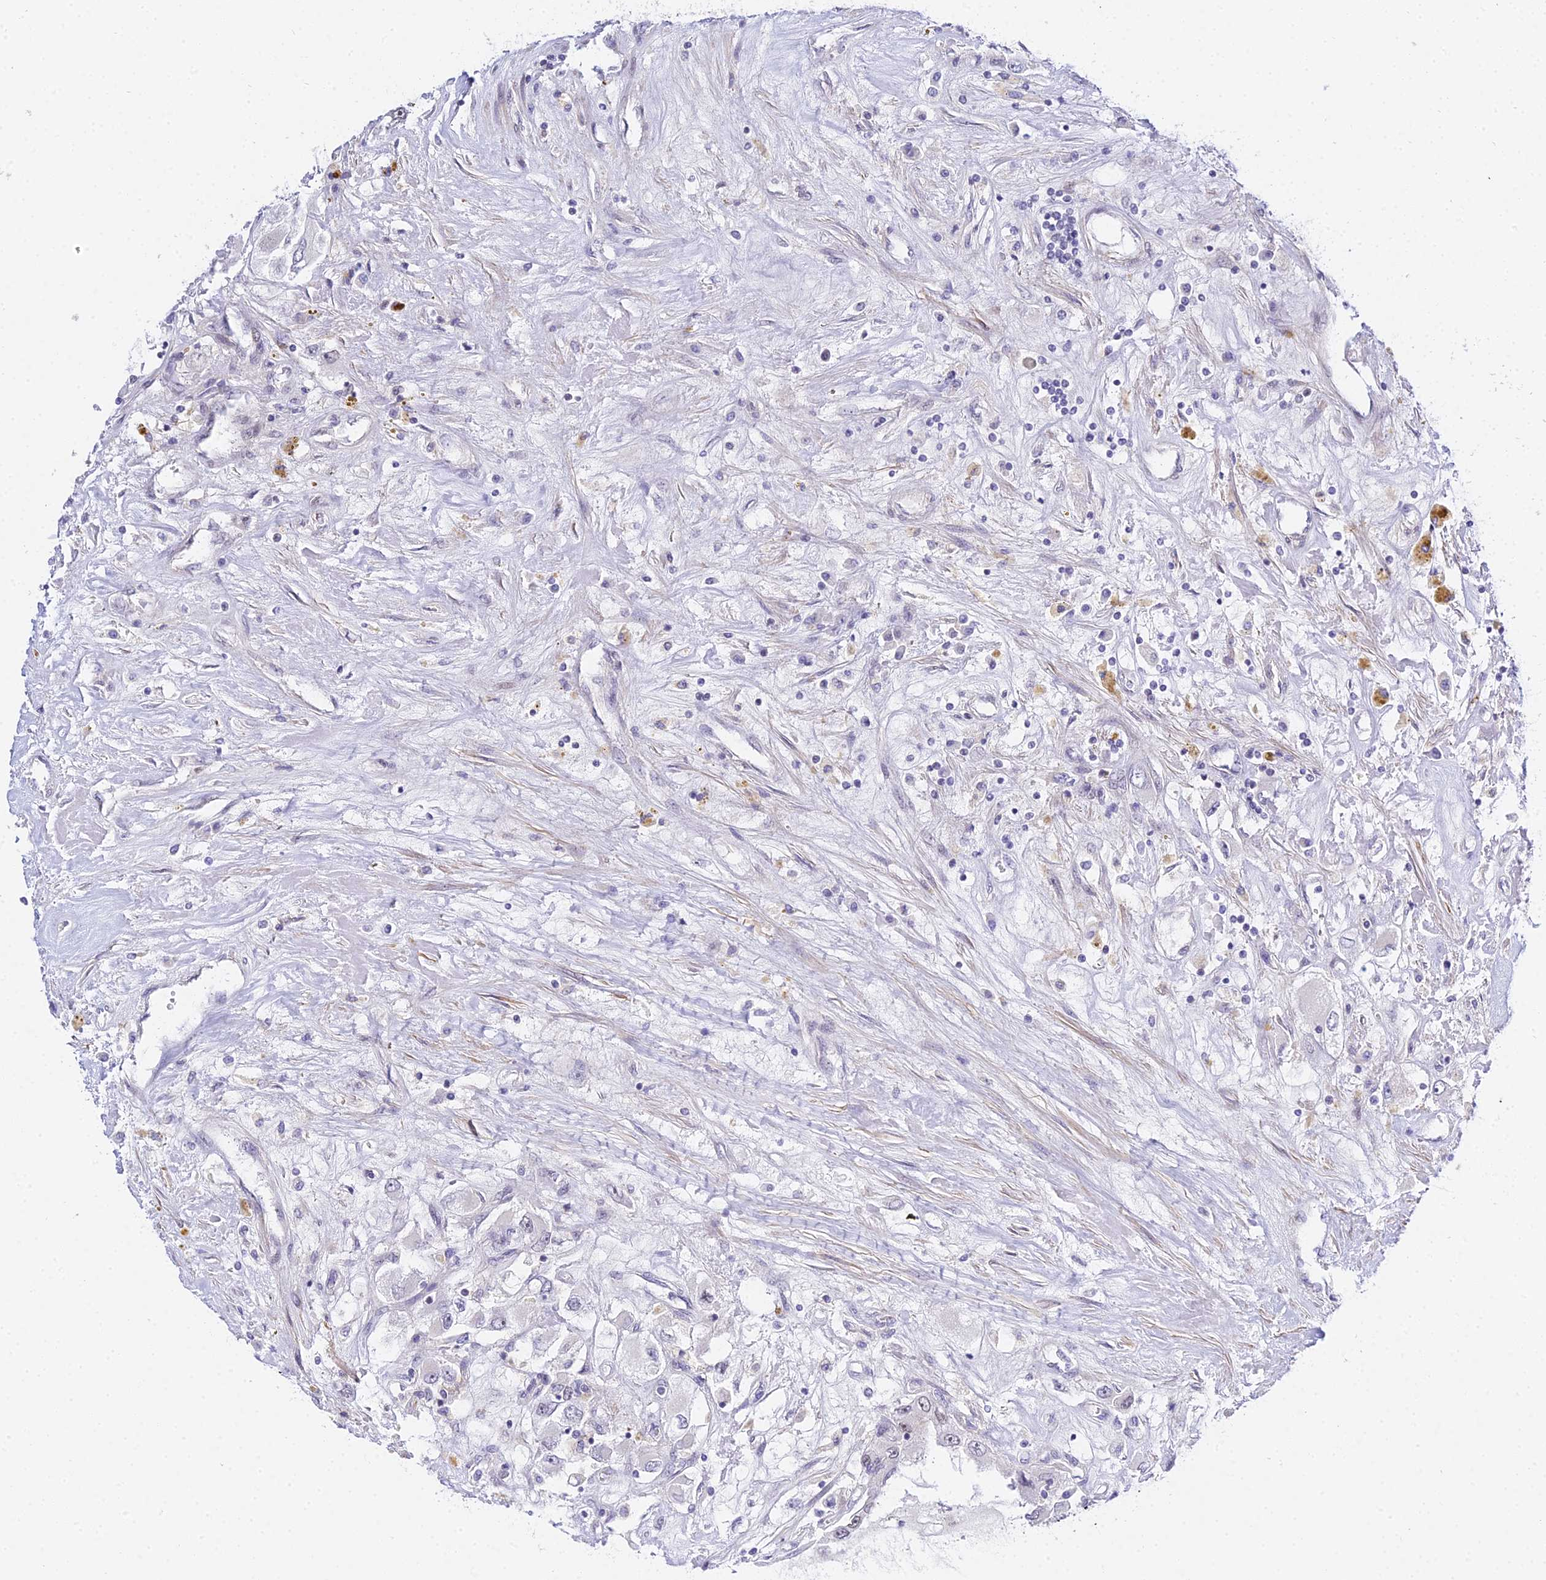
{"staining": {"intensity": "negative", "quantity": "none", "location": "none"}, "tissue": "renal cancer", "cell_type": "Tumor cells", "image_type": "cancer", "snomed": [{"axis": "morphology", "description": "Adenocarcinoma, NOS"}, {"axis": "topography", "description": "Kidney"}], "caption": "Renal cancer (adenocarcinoma) stained for a protein using immunohistochemistry demonstrates no staining tumor cells.", "gene": "ZNF628", "patient": {"sex": "female", "age": 52}}